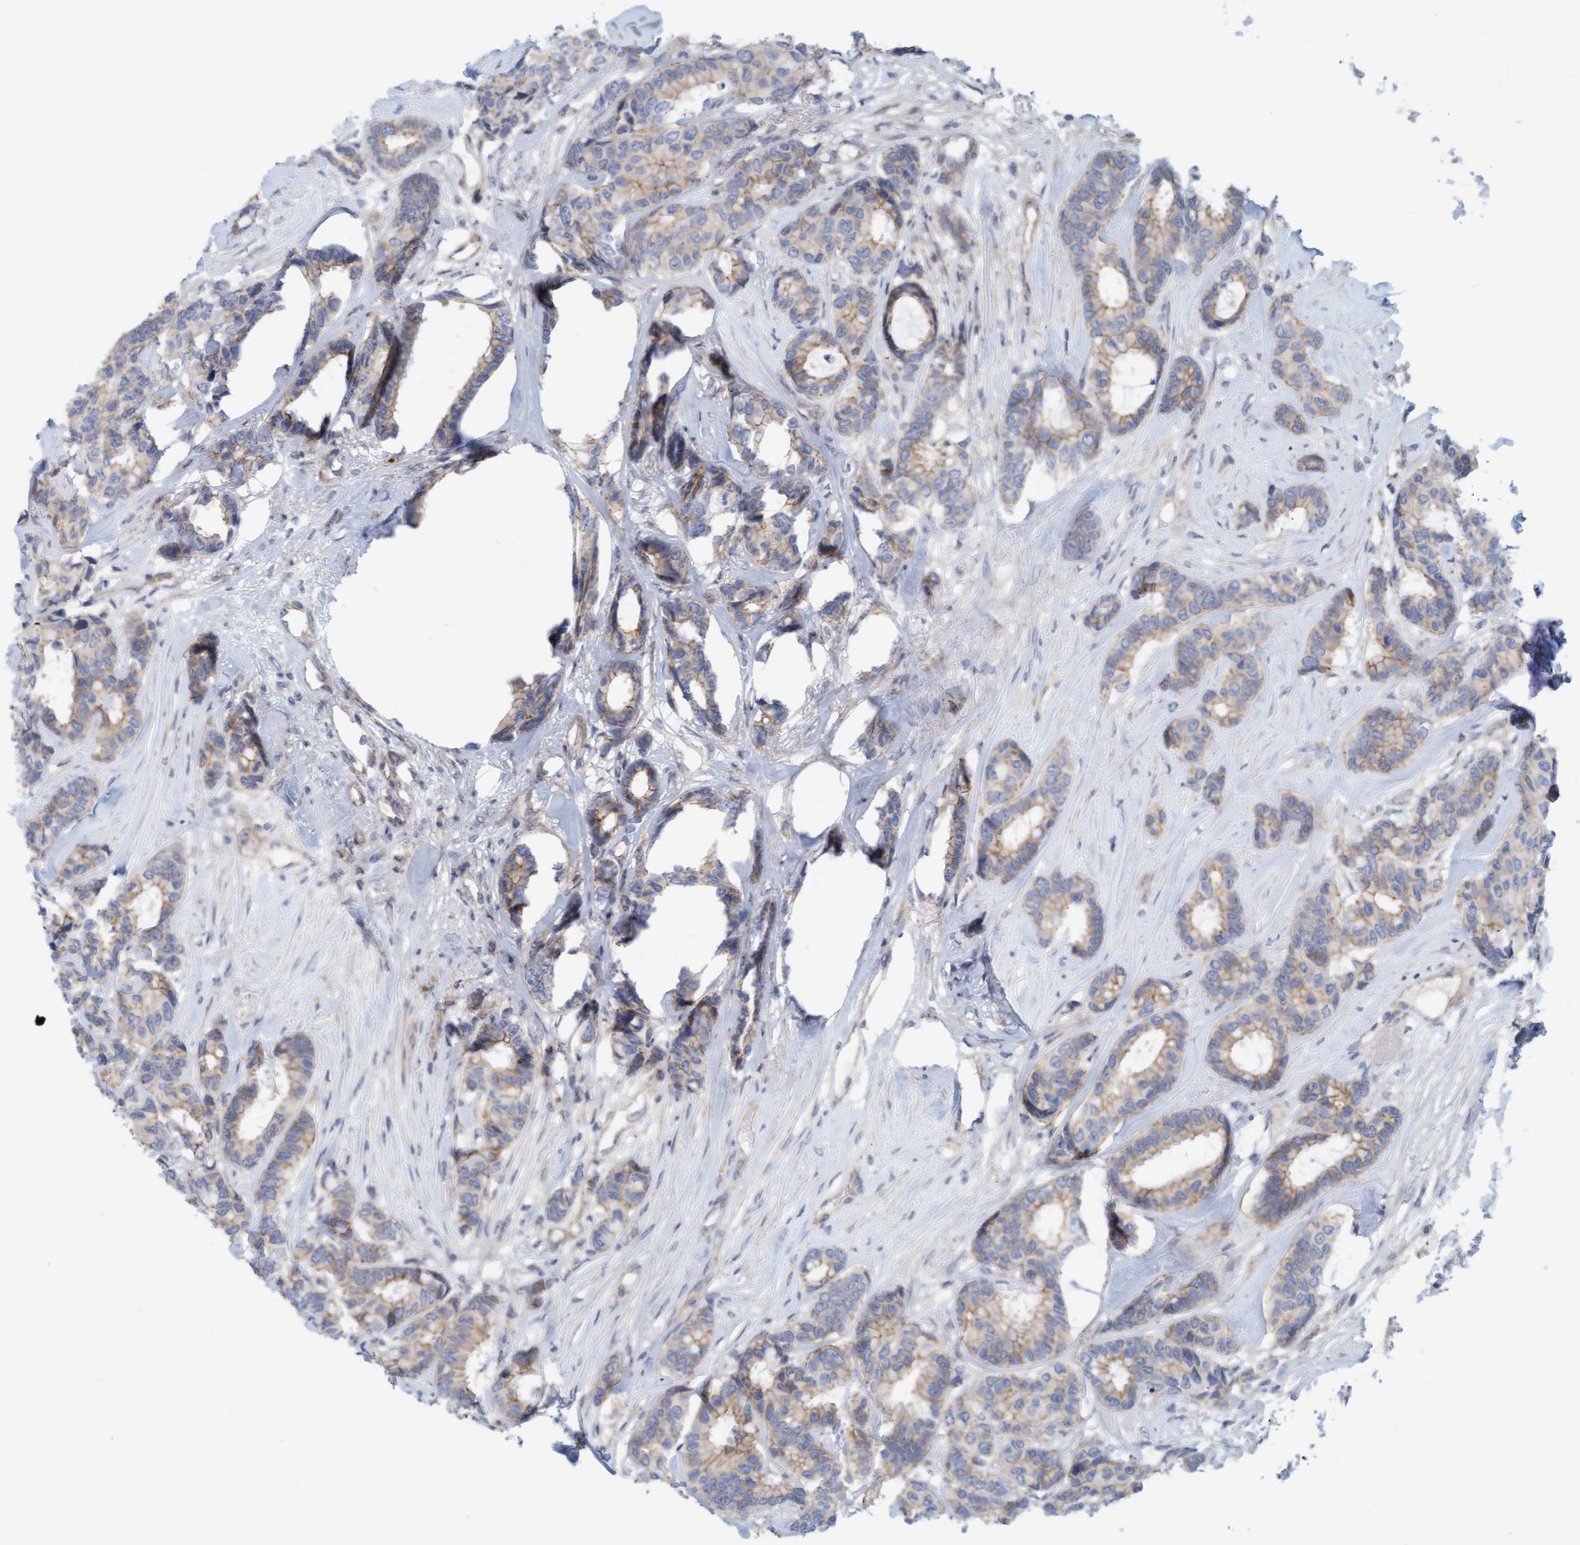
{"staining": {"intensity": "weak", "quantity": "25%-75%", "location": "cytoplasmic/membranous"}, "tissue": "breast cancer", "cell_type": "Tumor cells", "image_type": "cancer", "snomed": [{"axis": "morphology", "description": "Duct carcinoma"}, {"axis": "topography", "description": "Breast"}], "caption": "Immunohistochemical staining of breast cancer exhibits low levels of weak cytoplasmic/membranous positivity in about 25%-75% of tumor cells. (Brightfield microscopy of DAB IHC at high magnification).", "gene": "KRBA2", "patient": {"sex": "female", "age": 87}}